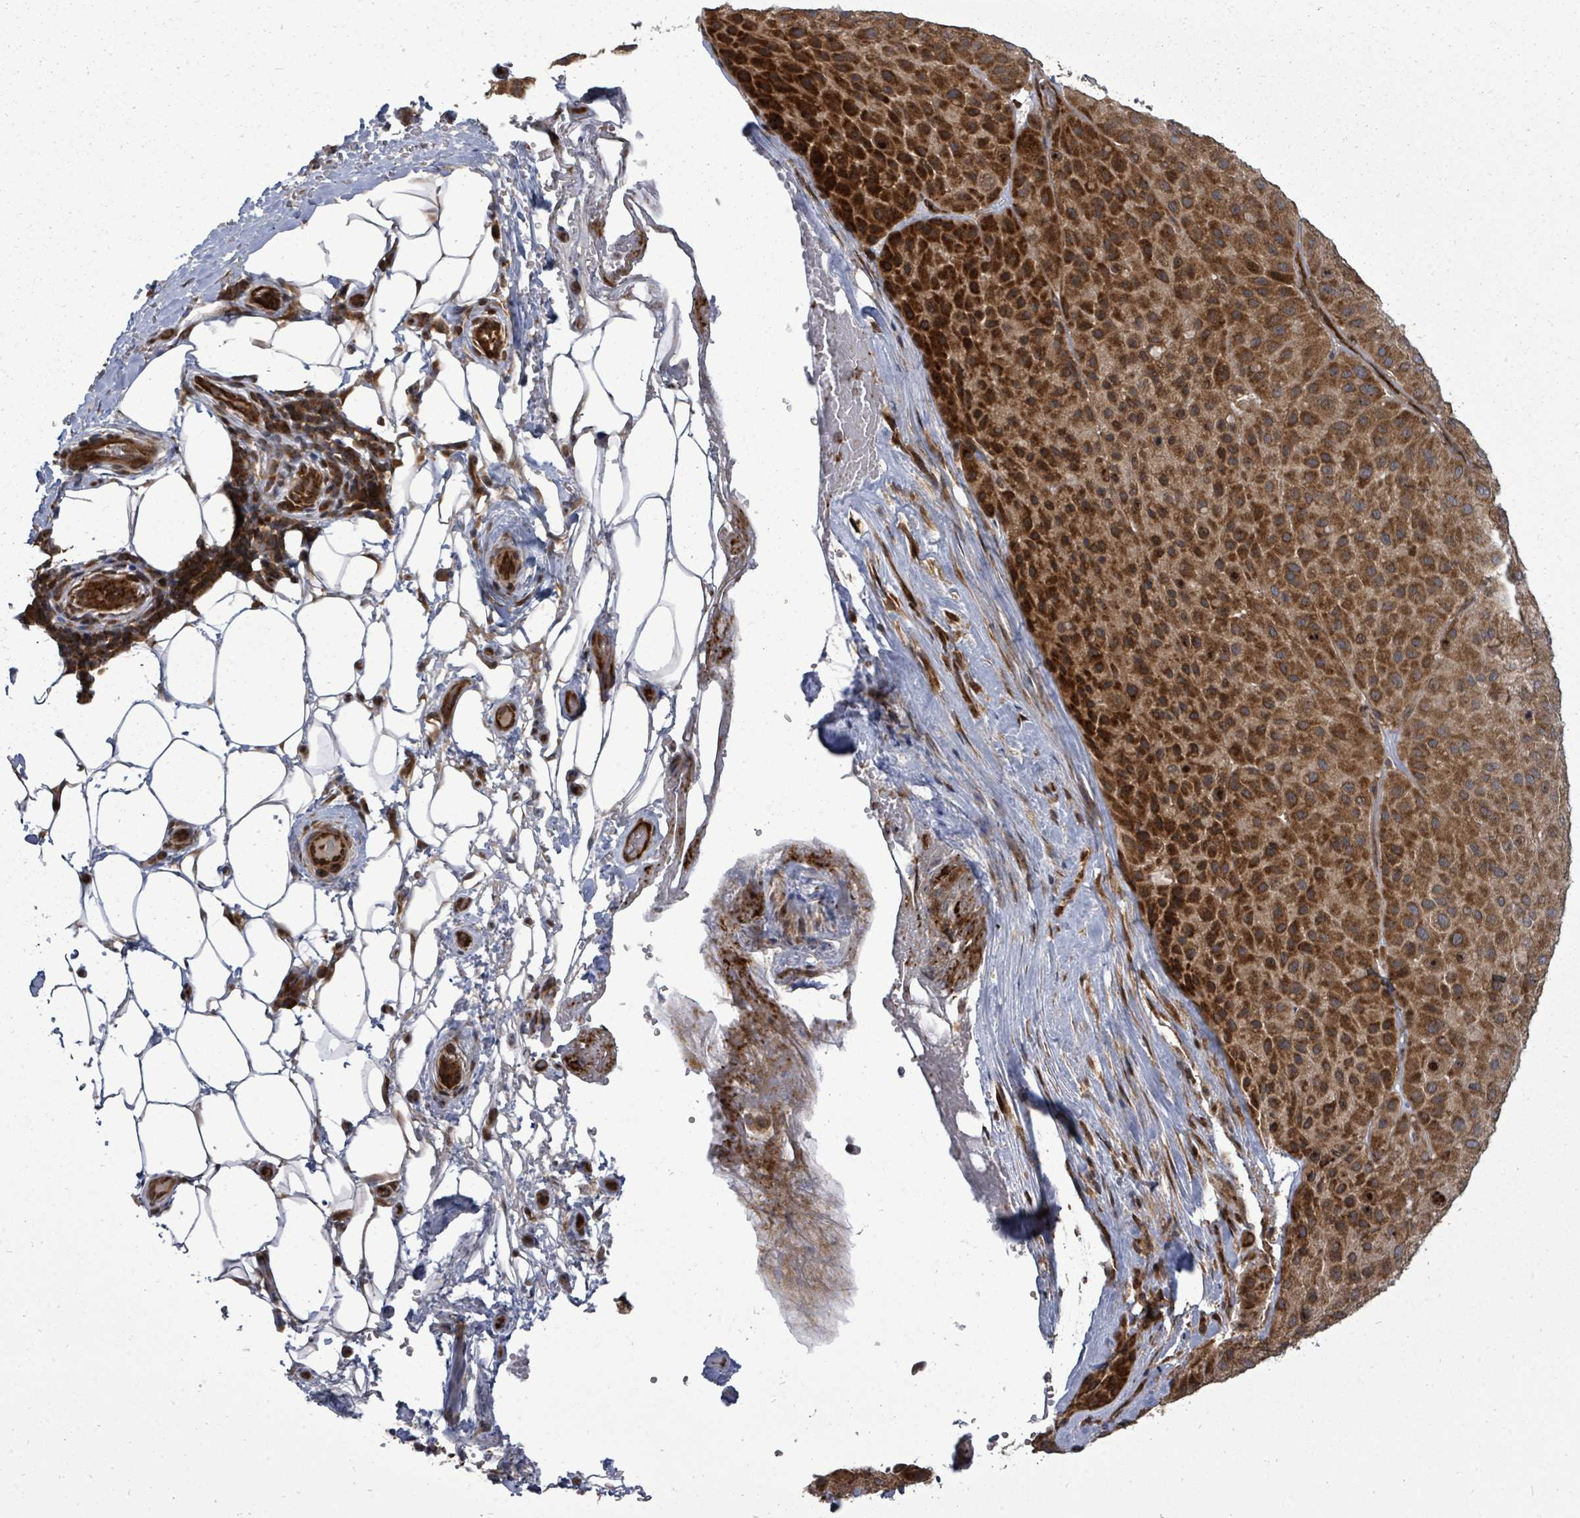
{"staining": {"intensity": "strong", "quantity": ">75%", "location": "cytoplasmic/membranous"}, "tissue": "melanoma", "cell_type": "Tumor cells", "image_type": "cancer", "snomed": [{"axis": "morphology", "description": "Malignant melanoma, Metastatic site"}, {"axis": "topography", "description": "Smooth muscle"}], "caption": "A high-resolution histopathology image shows immunohistochemistry (IHC) staining of melanoma, which exhibits strong cytoplasmic/membranous positivity in approximately >75% of tumor cells.", "gene": "EIF3C", "patient": {"sex": "male", "age": 41}}